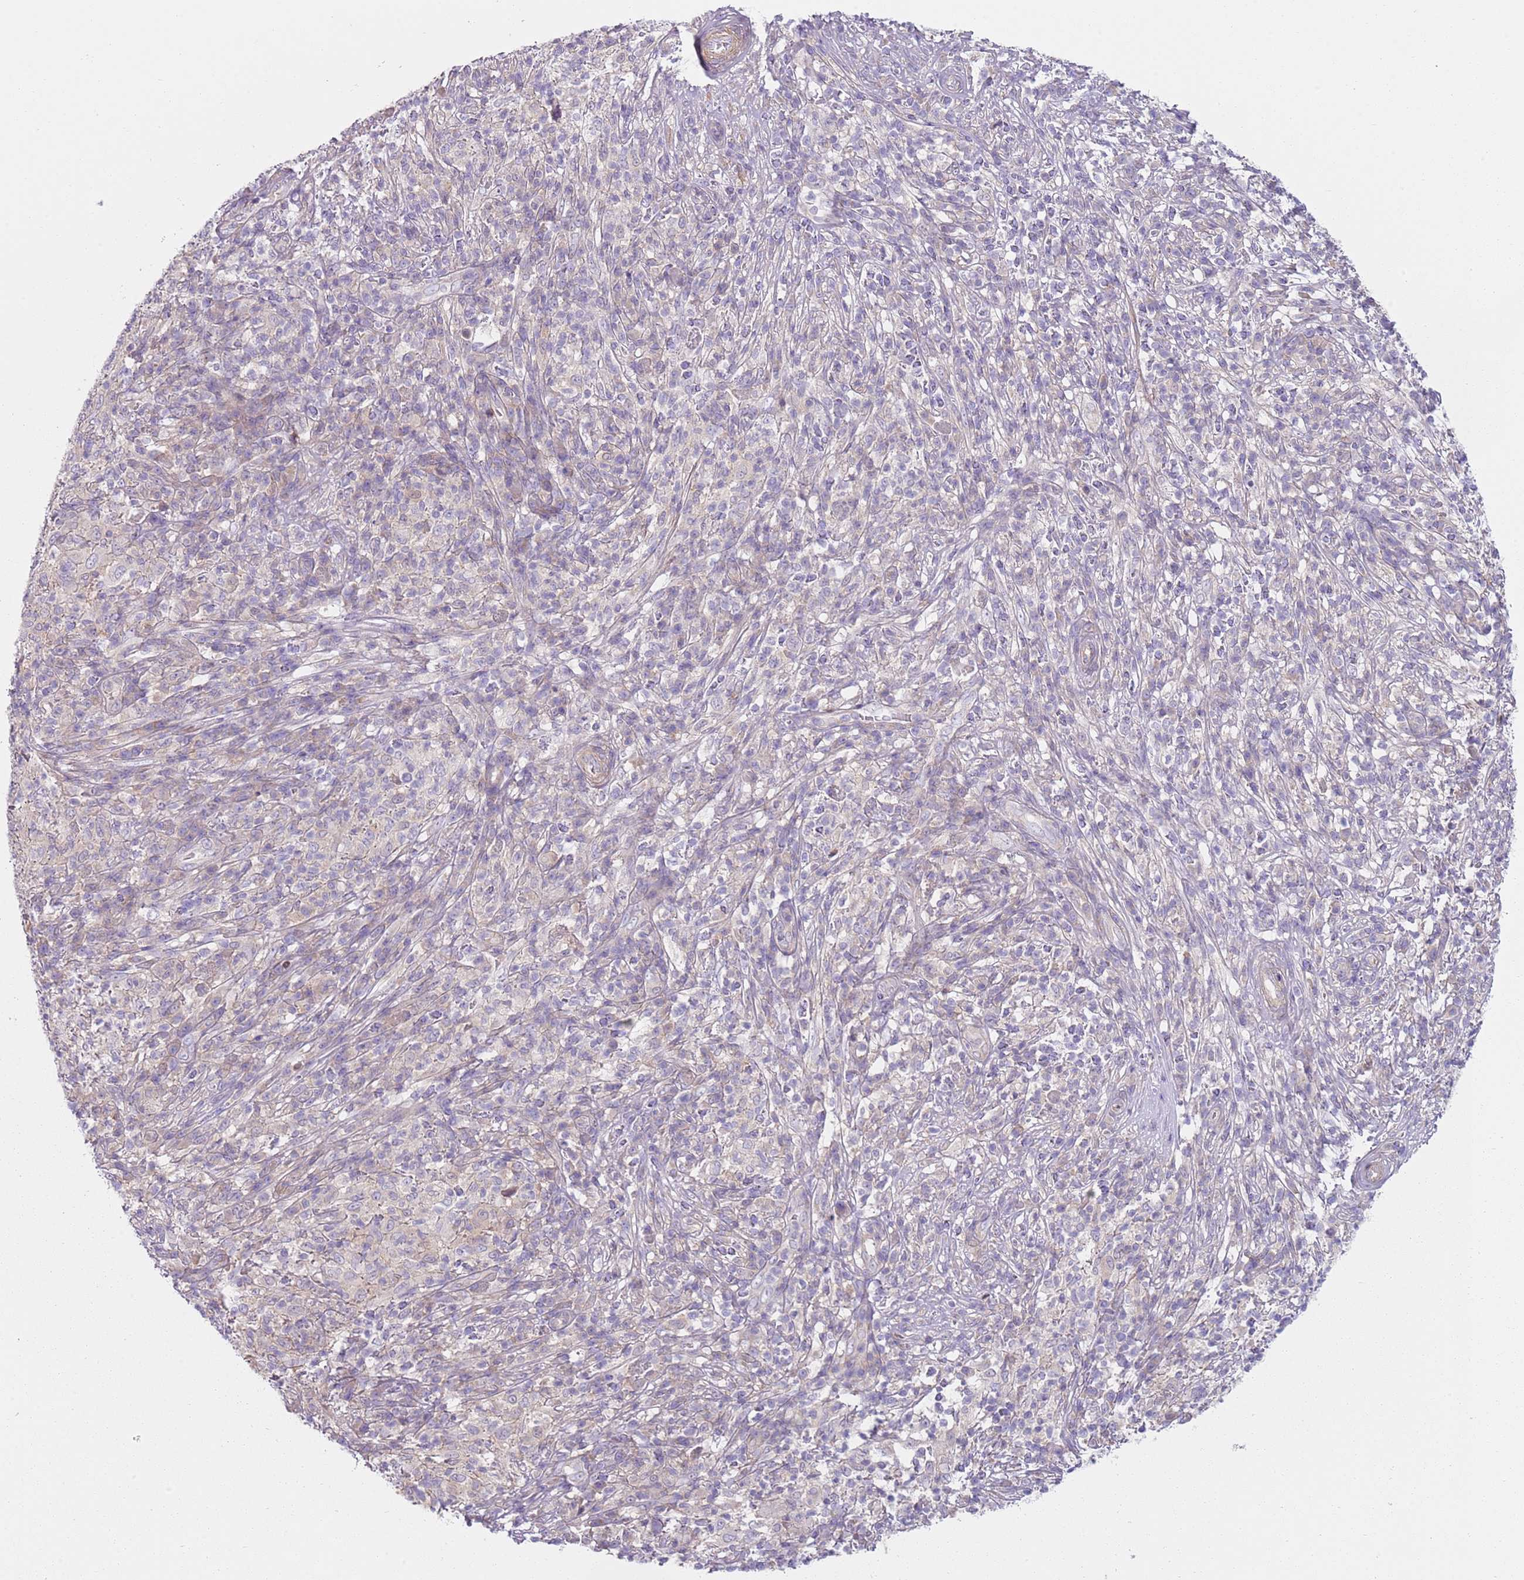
{"staining": {"intensity": "negative", "quantity": "none", "location": "none"}, "tissue": "melanoma", "cell_type": "Tumor cells", "image_type": "cancer", "snomed": [{"axis": "morphology", "description": "Malignant melanoma, NOS"}, {"axis": "topography", "description": "Skin"}], "caption": "This is an immunohistochemistry (IHC) micrograph of malignant melanoma. There is no expression in tumor cells.", "gene": "SLC26A6", "patient": {"sex": "male", "age": 66}}